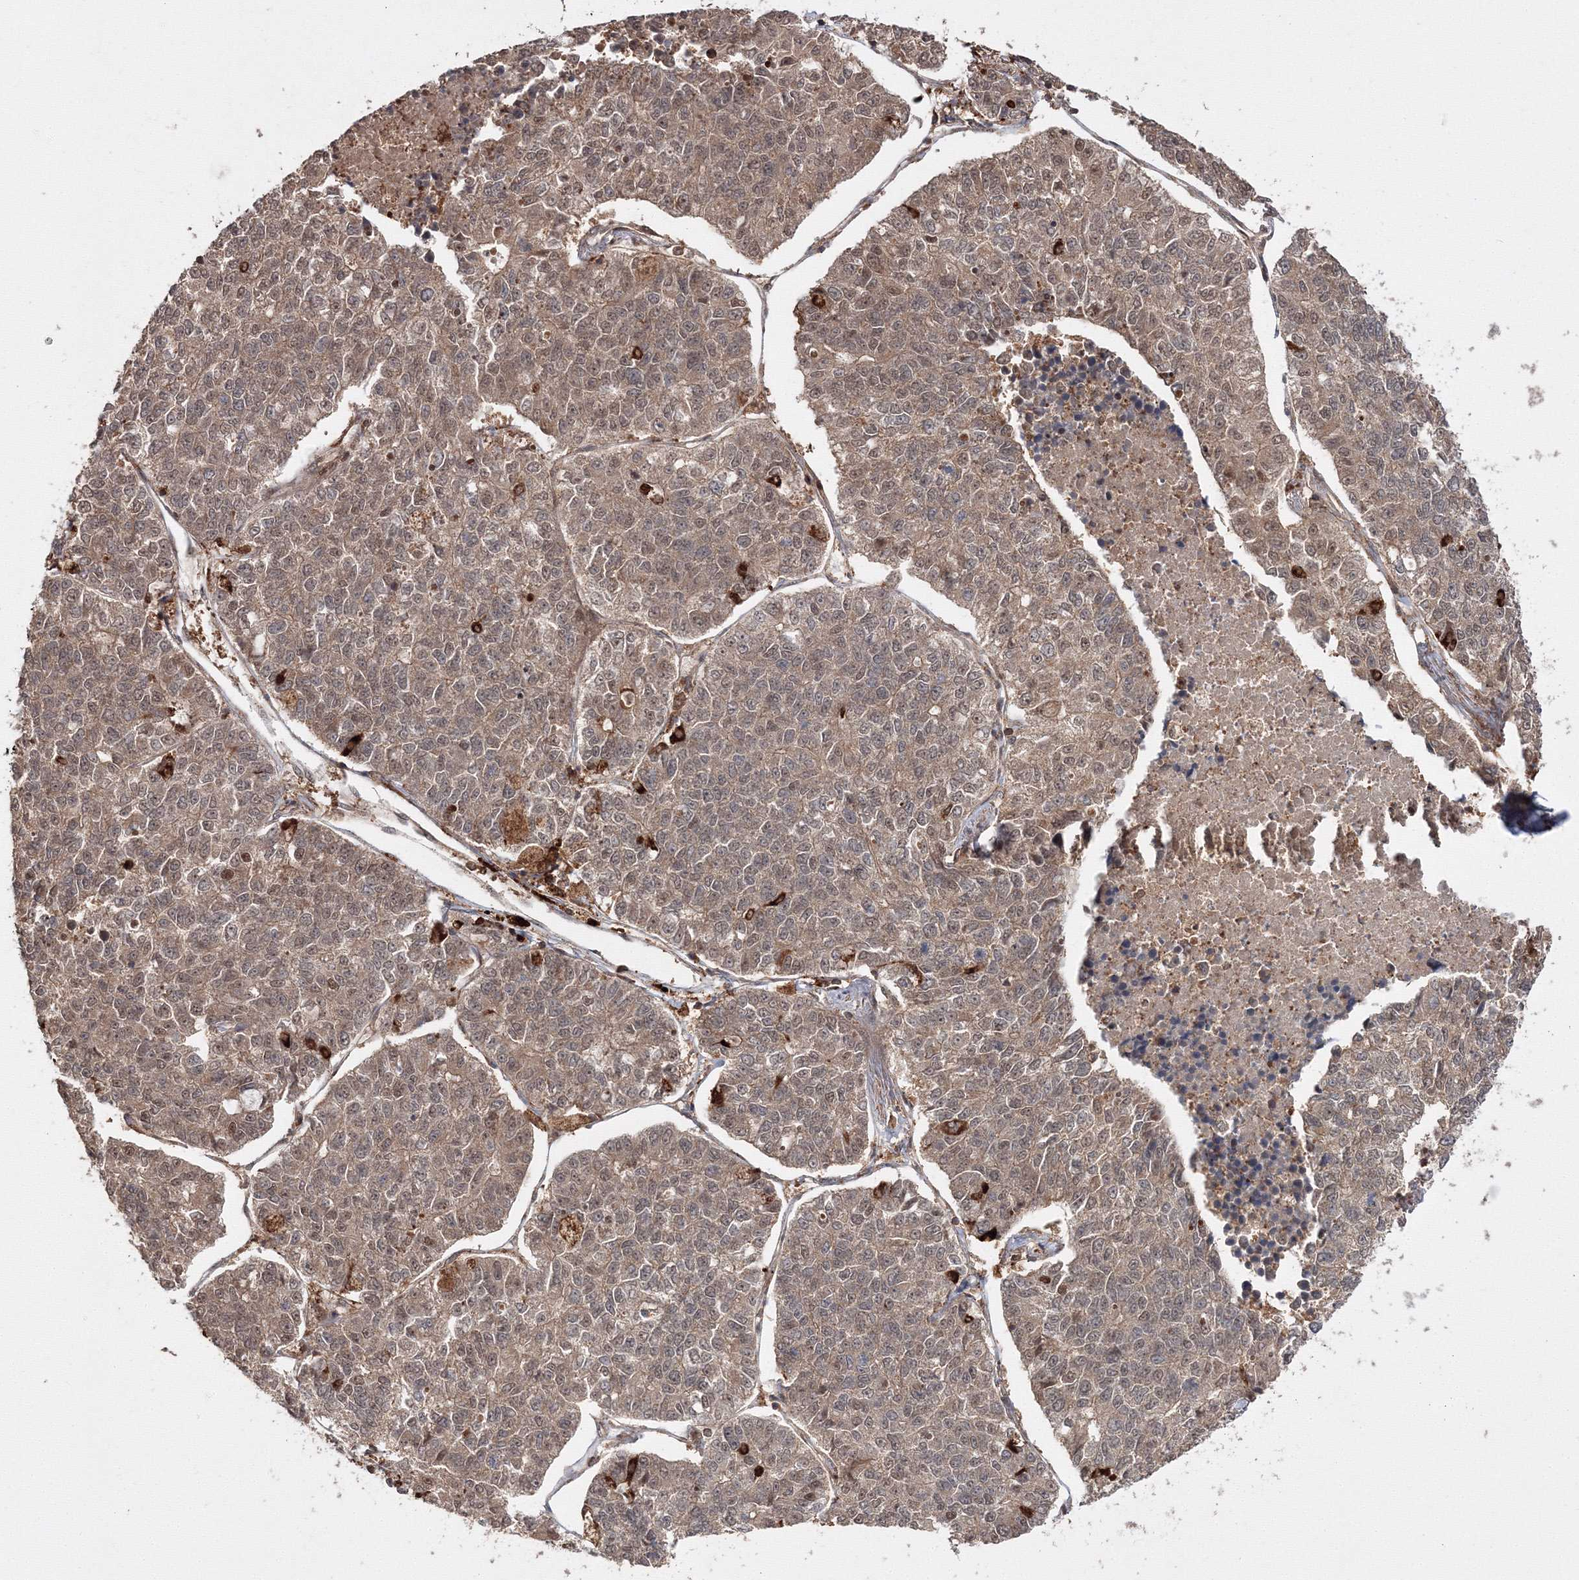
{"staining": {"intensity": "weak", "quantity": ">75%", "location": "cytoplasmic/membranous"}, "tissue": "lung cancer", "cell_type": "Tumor cells", "image_type": "cancer", "snomed": [{"axis": "morphology", "description": "Adenocarcinoma, NOS"}, {"axis": "topography", "description": "Lung"}], "caption": "IHC staining of adenocarcinoma (lung), which displays low levels of weak cytoplasmic/membranous expression in about >75% of tumor cells indicating weak cytoplasmic/membranous protein staining. The staining was performed using DAB (brown) for protein detection and nuclei were counterstained in hematoxylin (blue).", "gene": "DDO", "patient": {"sex": "male", "age": 49}}